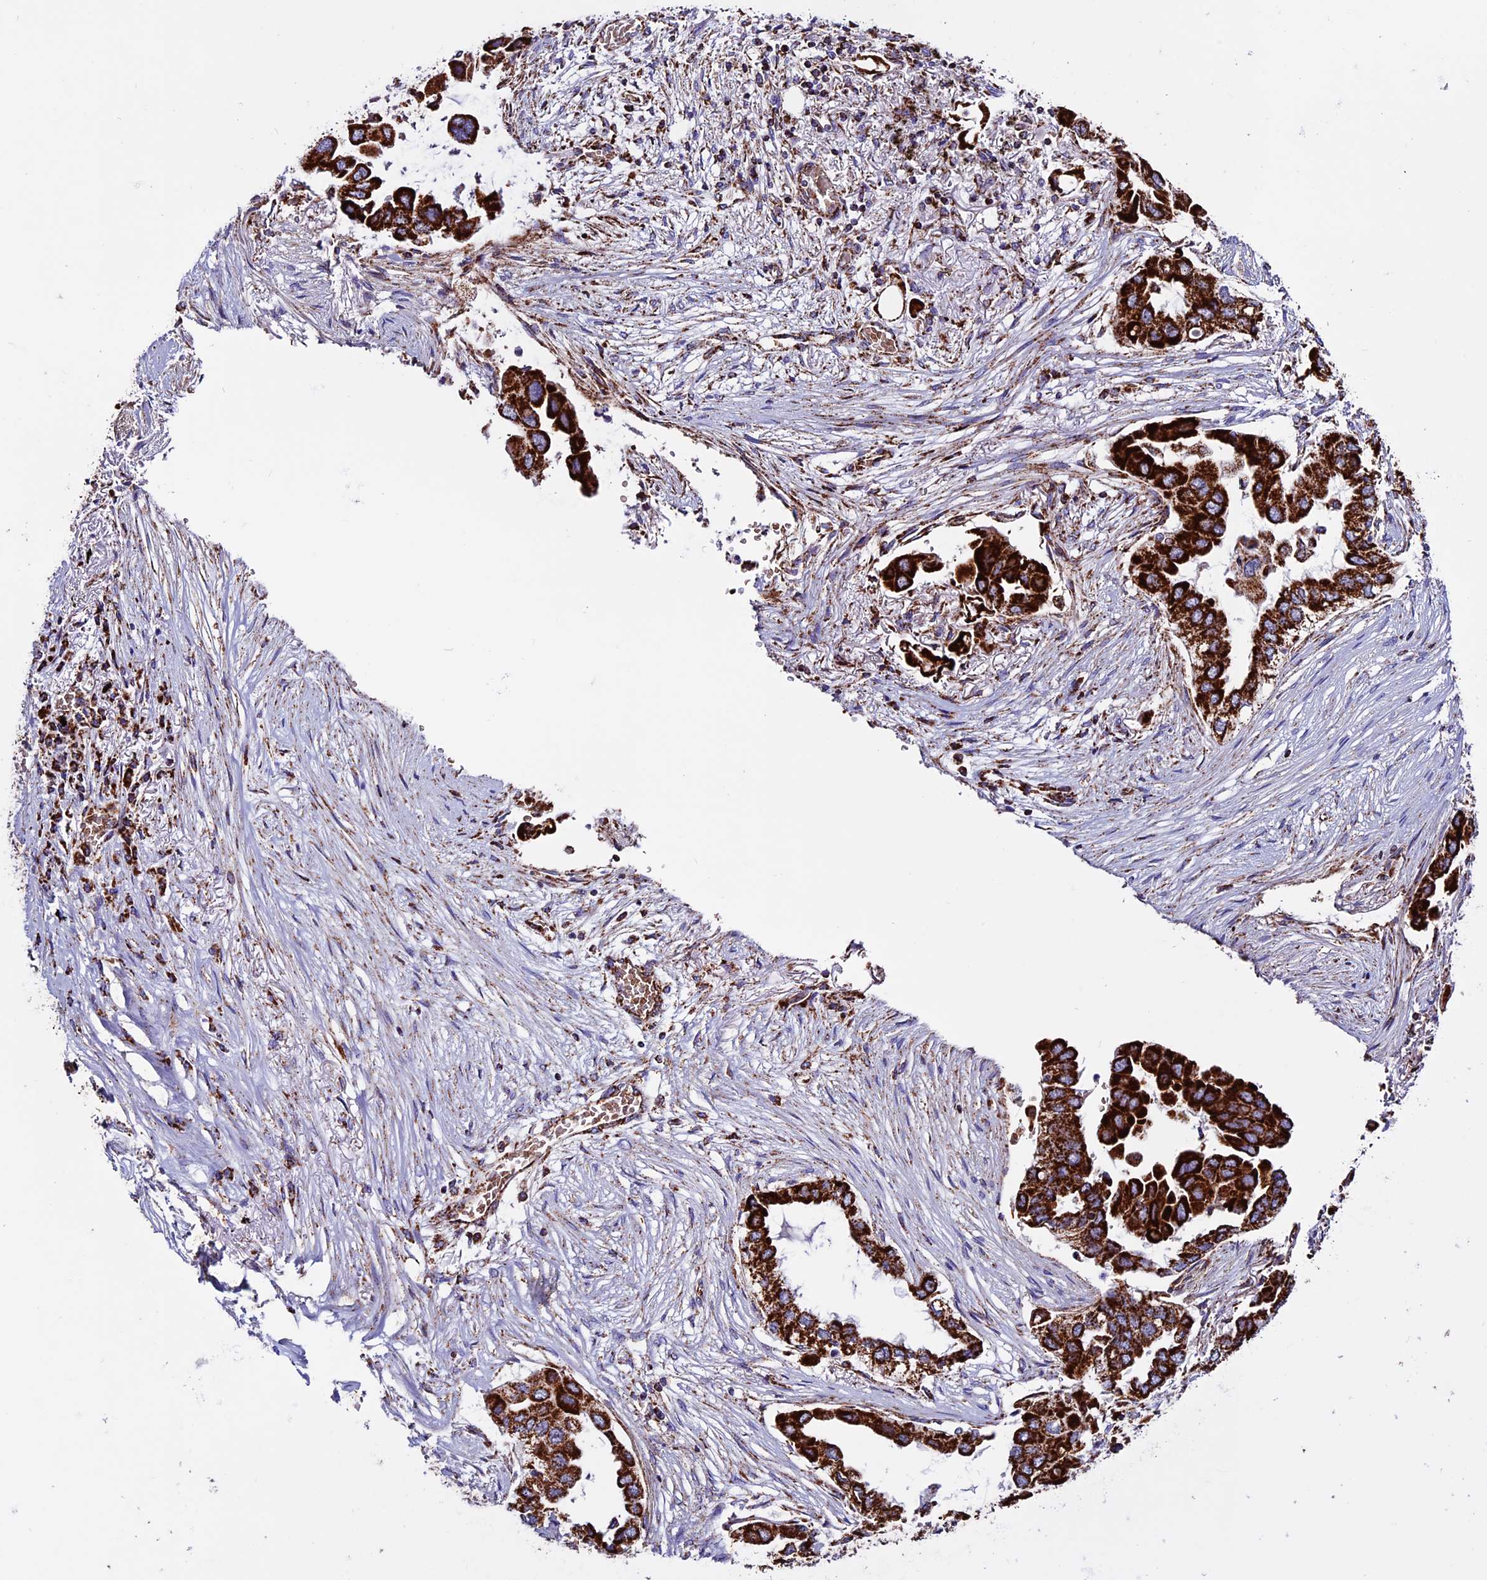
{"staining": {"intensity": "strong", "quantity": ">75%", "location": "cytoplasmic/membranous"}, "tissue": "lung cancer", "cell_type": "Tumor cells", "image_type": "cancer", "snomed": [{"axis": "morphology", "description": "Adenocarcinoma, NOS"}, {"axis": "topography", "description": "Lung"}], "caption": "Strong cytoplasmic/membranous protein staining is present in about >75% of tumor cells in adenocarcinoma (lung). The staining is performed using DAB brown chromogen to label protein expression. The nuclei are counter-stained blue using hematoxylin.", "gene": "CX3CL1", "patient": {"sex": "female", "age": 76}}